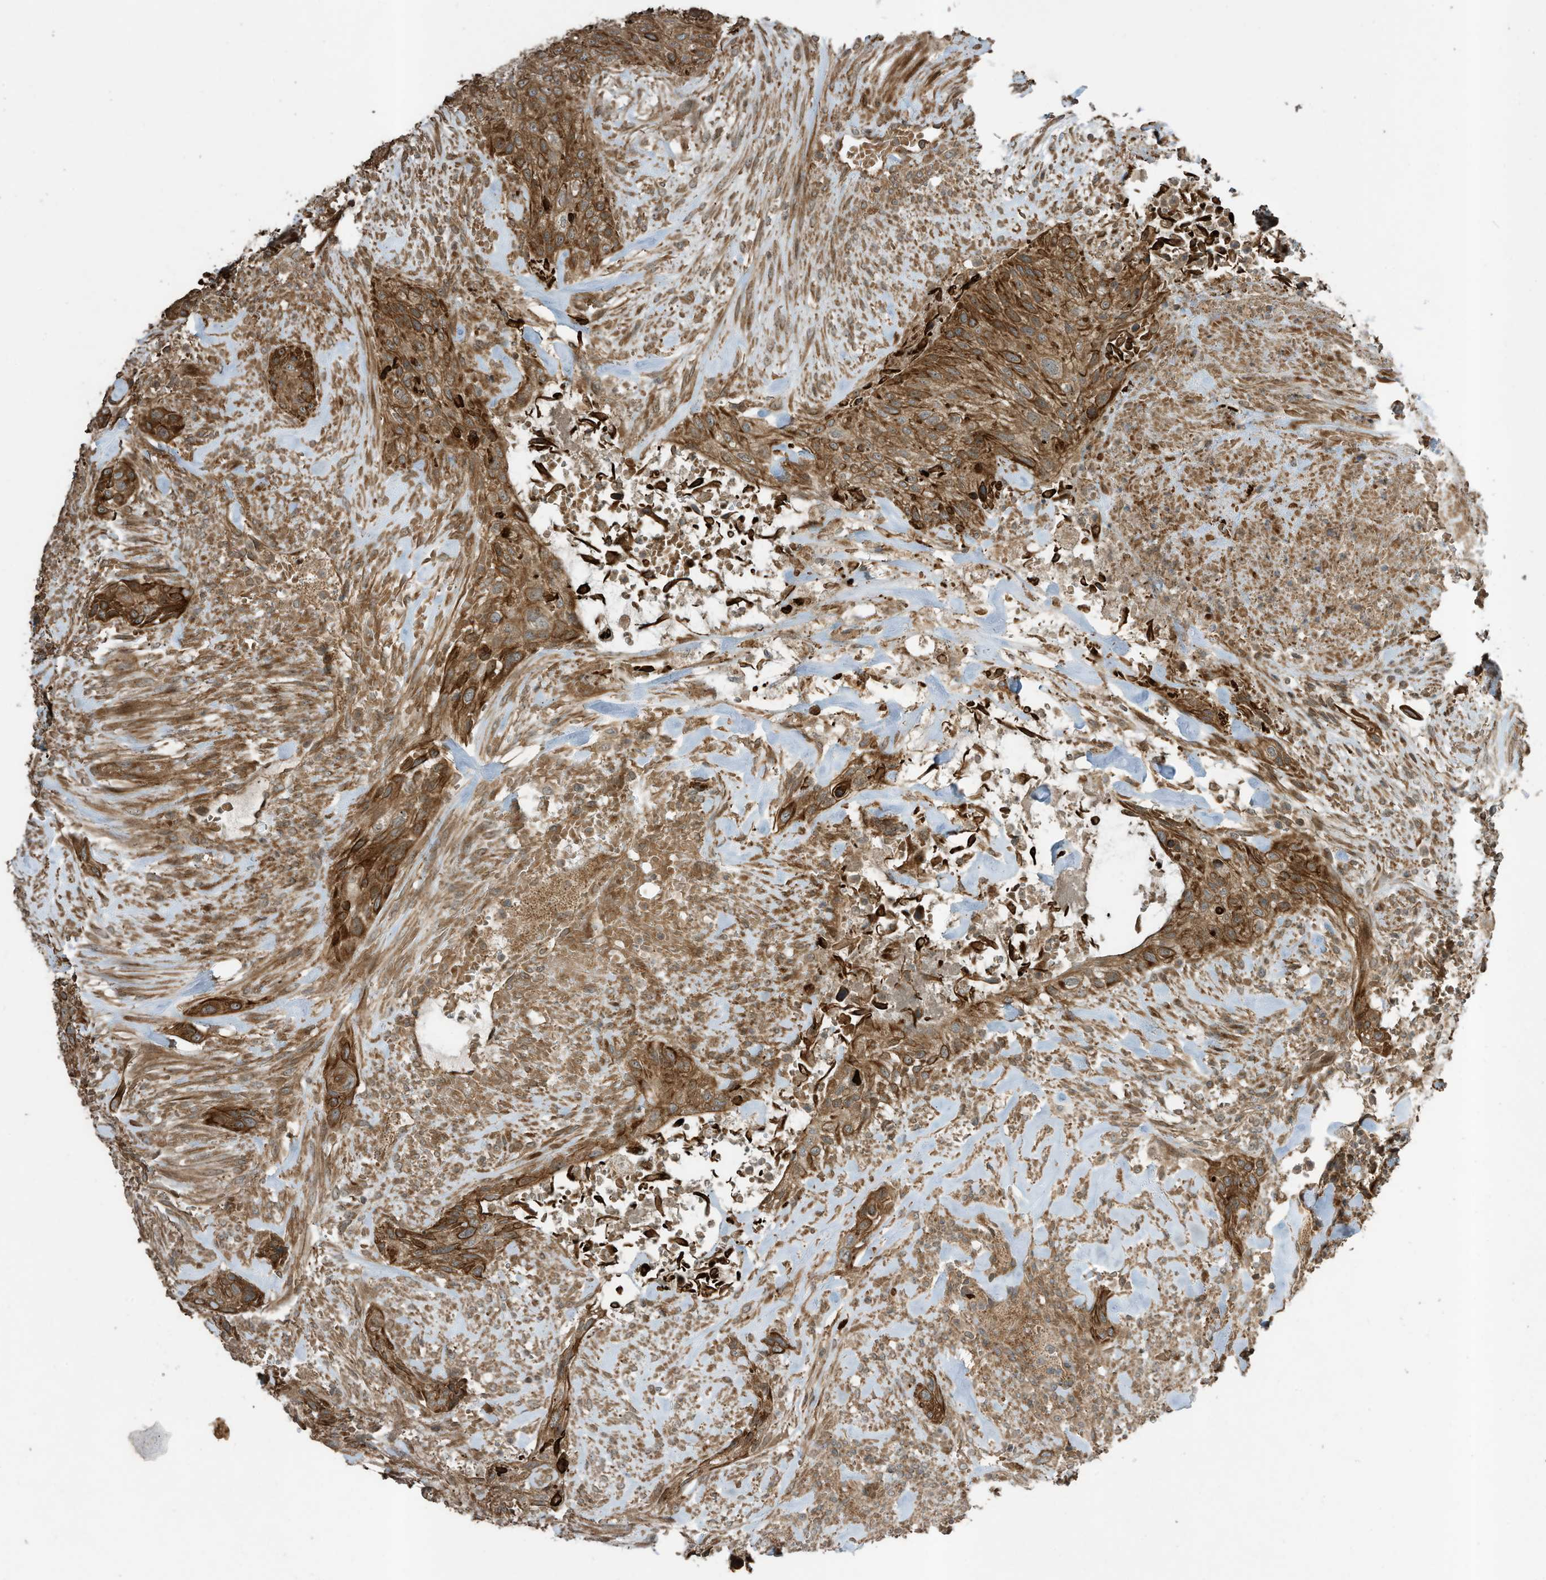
{"staining": {"intensity": "strong", "quantity": ">75%", "location": "cytoplasmic/membranous"}, "tissue": "urothelial cancer", "cell_type": "Tumor cells", "image_type": "cancer", "snomed": [{"axis": "morphology", "description": "Urothelial carcinoma, High grade"}, {"axis": "topography", "description": "Urinary bladder"}], "caption": "A micrograph of human high-grade urothelial carcinoma stained for a protein displays strong cytoplasmic/membranous brown staining in tumor cells. The staining is performed using DAB (3,3'-diaminobenzidine) brown chromogen to label protein expression. The nuclei are counter-stained blue using hematoxylin.", "gene": "ZNF653", "patient": {"sex": "male", "age": 35}}